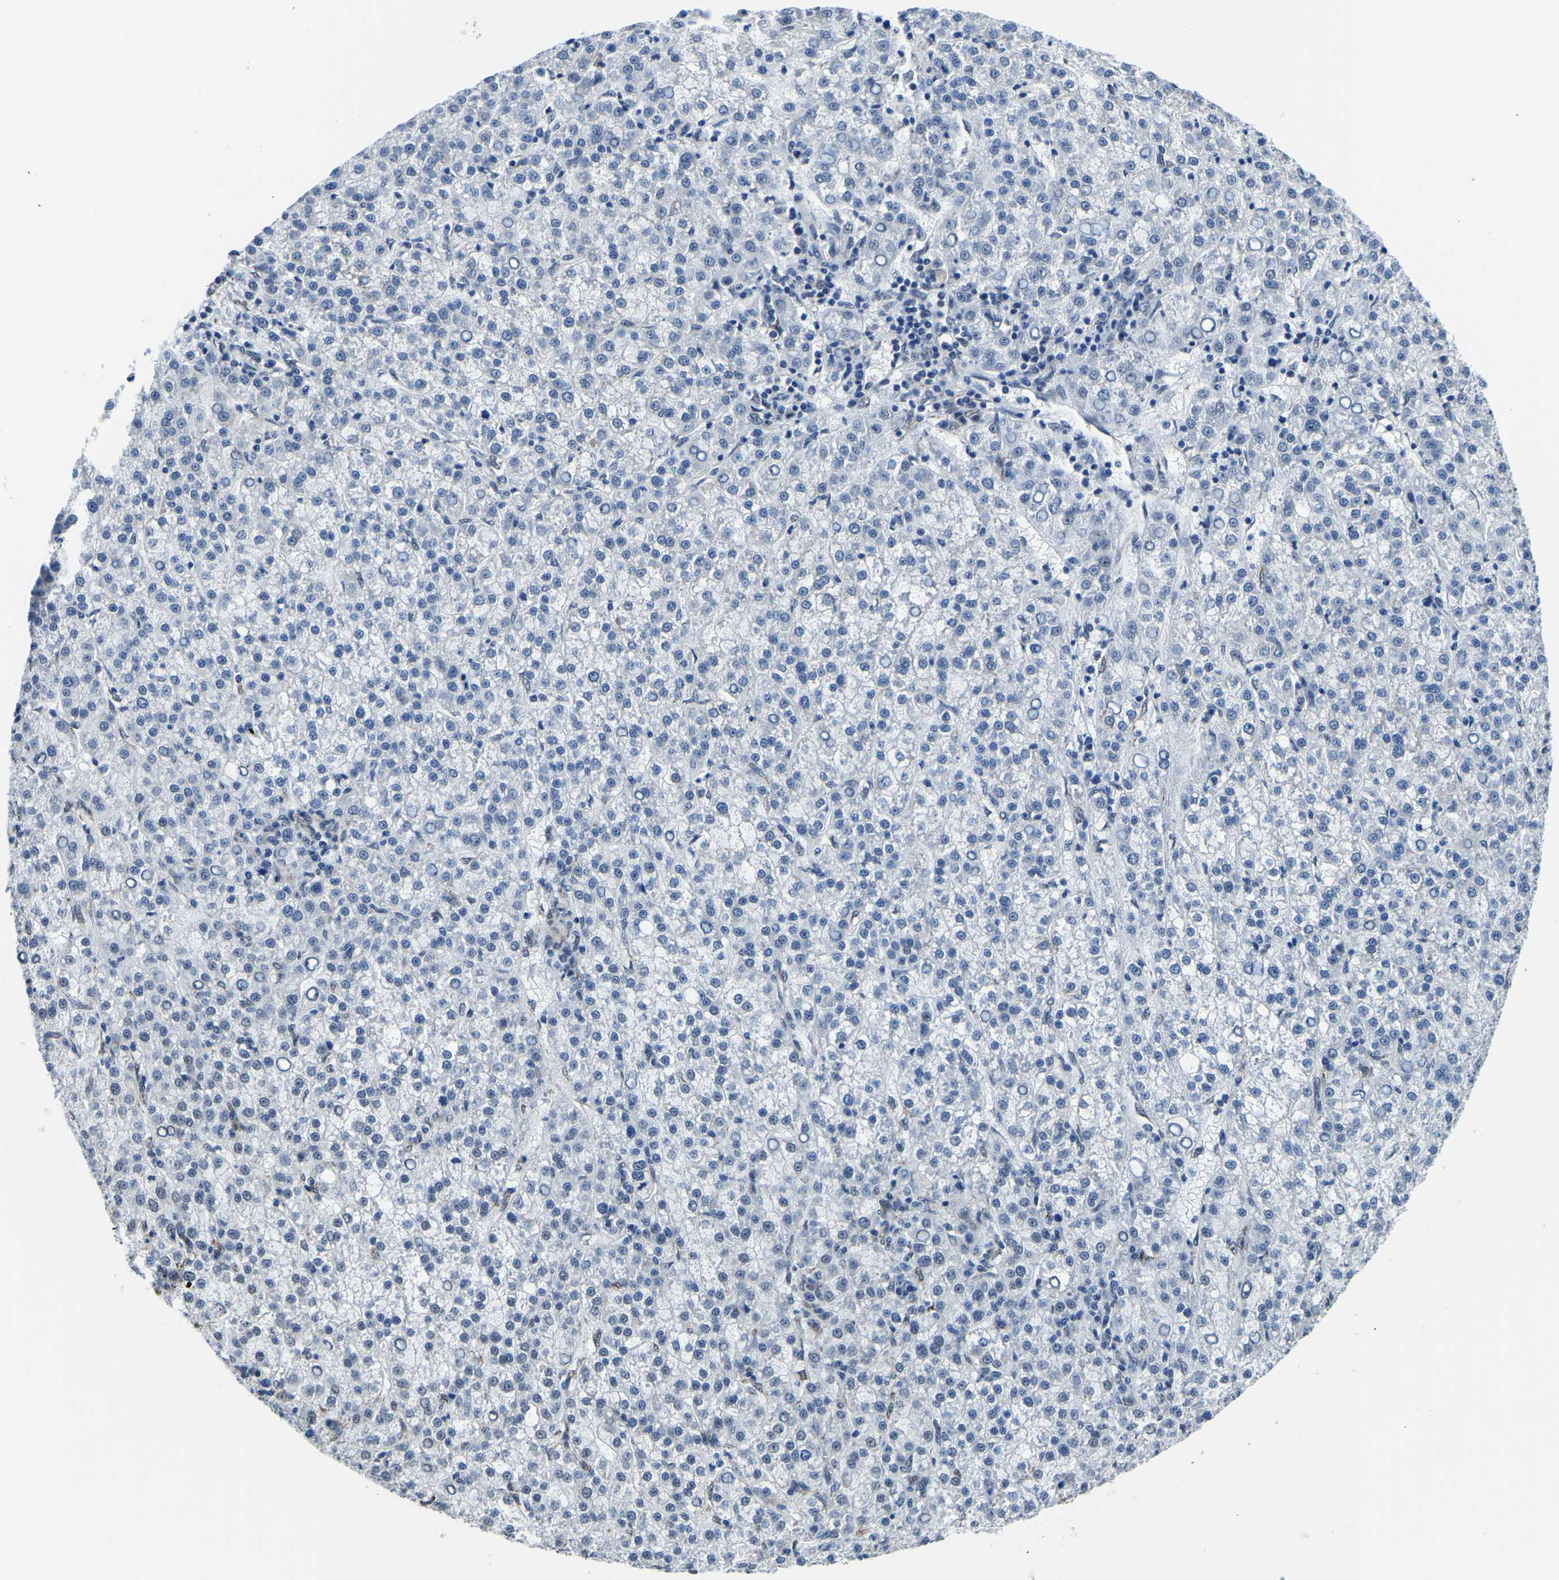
{"staining": {"intensity": "negative", "quantity": "none", "location": "none"}, "tissue": "liver cancer", "cell_type": "Tumor cells", "image_type": "cancer", "snomed": [{"axis": "morphology", "description": "Carcinoma, Hepatocellular, NOS"}, {"axis": "topography", "description": "Liver"}], "caption": "High power microscopy image of an immunohistochemistry (IHC) histopathology image of liver cancer, revealing no significant staining in tumor cells.", "gene": "BNIP3L", "patient": {"sex": "female", "age": 58}}